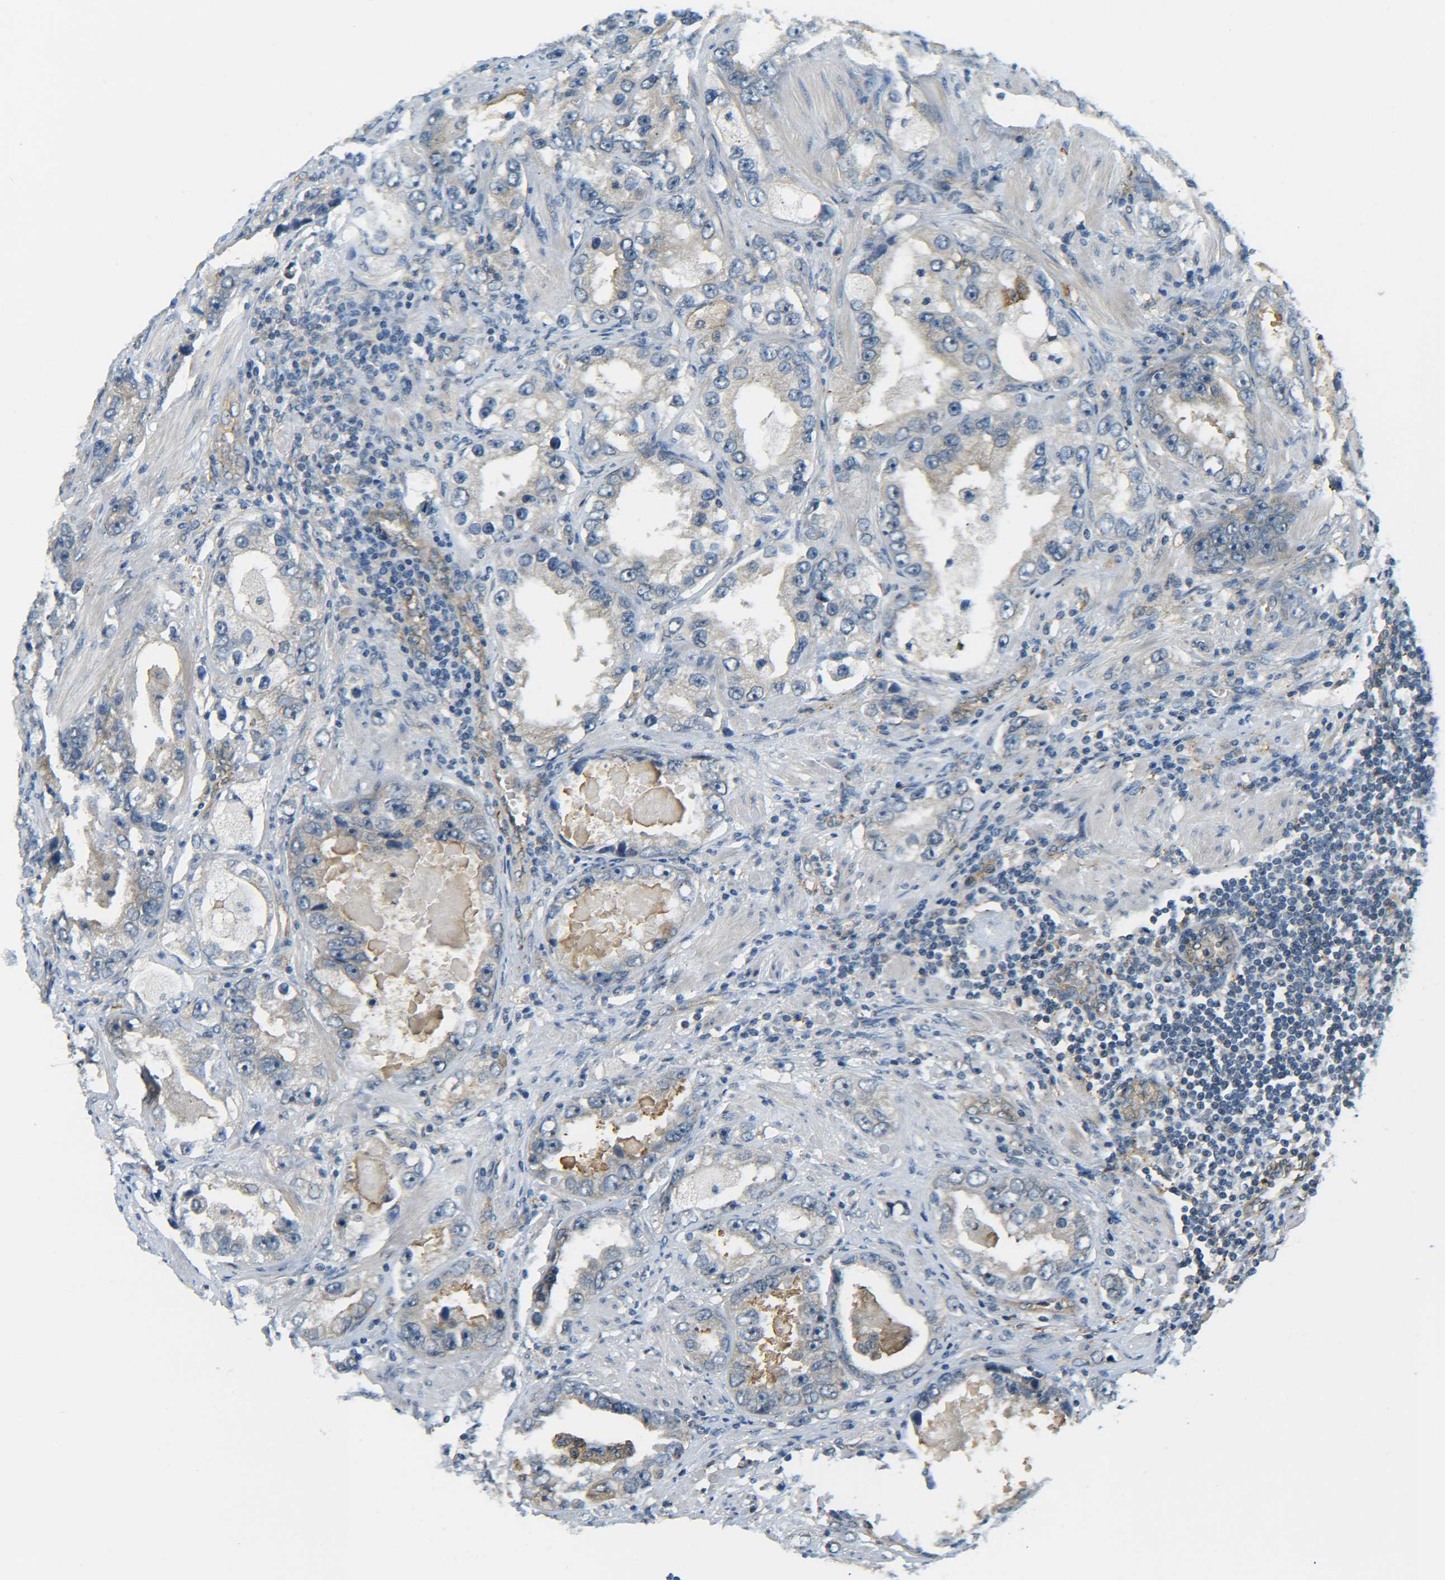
{"staining": {"intensity": "weak", "quantity": "25%-75%", "location": "cytoplasmic/membranous"}, "tissue": "prostate cancer", "cell_type": "Tumor cells", "image_type": "cancer", "snomed": [{"axis": "morphology", "description": "Adenocarcinoma, High grade"}, {"axis": "topography", "description": "Prostate"}], "caption": "IHC of prostate adenocarcinoma (high-grade) exhibits low levels of weak cytoplasmic/membranous expression in approximately 25%-75% of tumor cells. Nuclei are stained in blue.", "gene": "DAB2", "patient": {"sex": "male", "age": 63}}